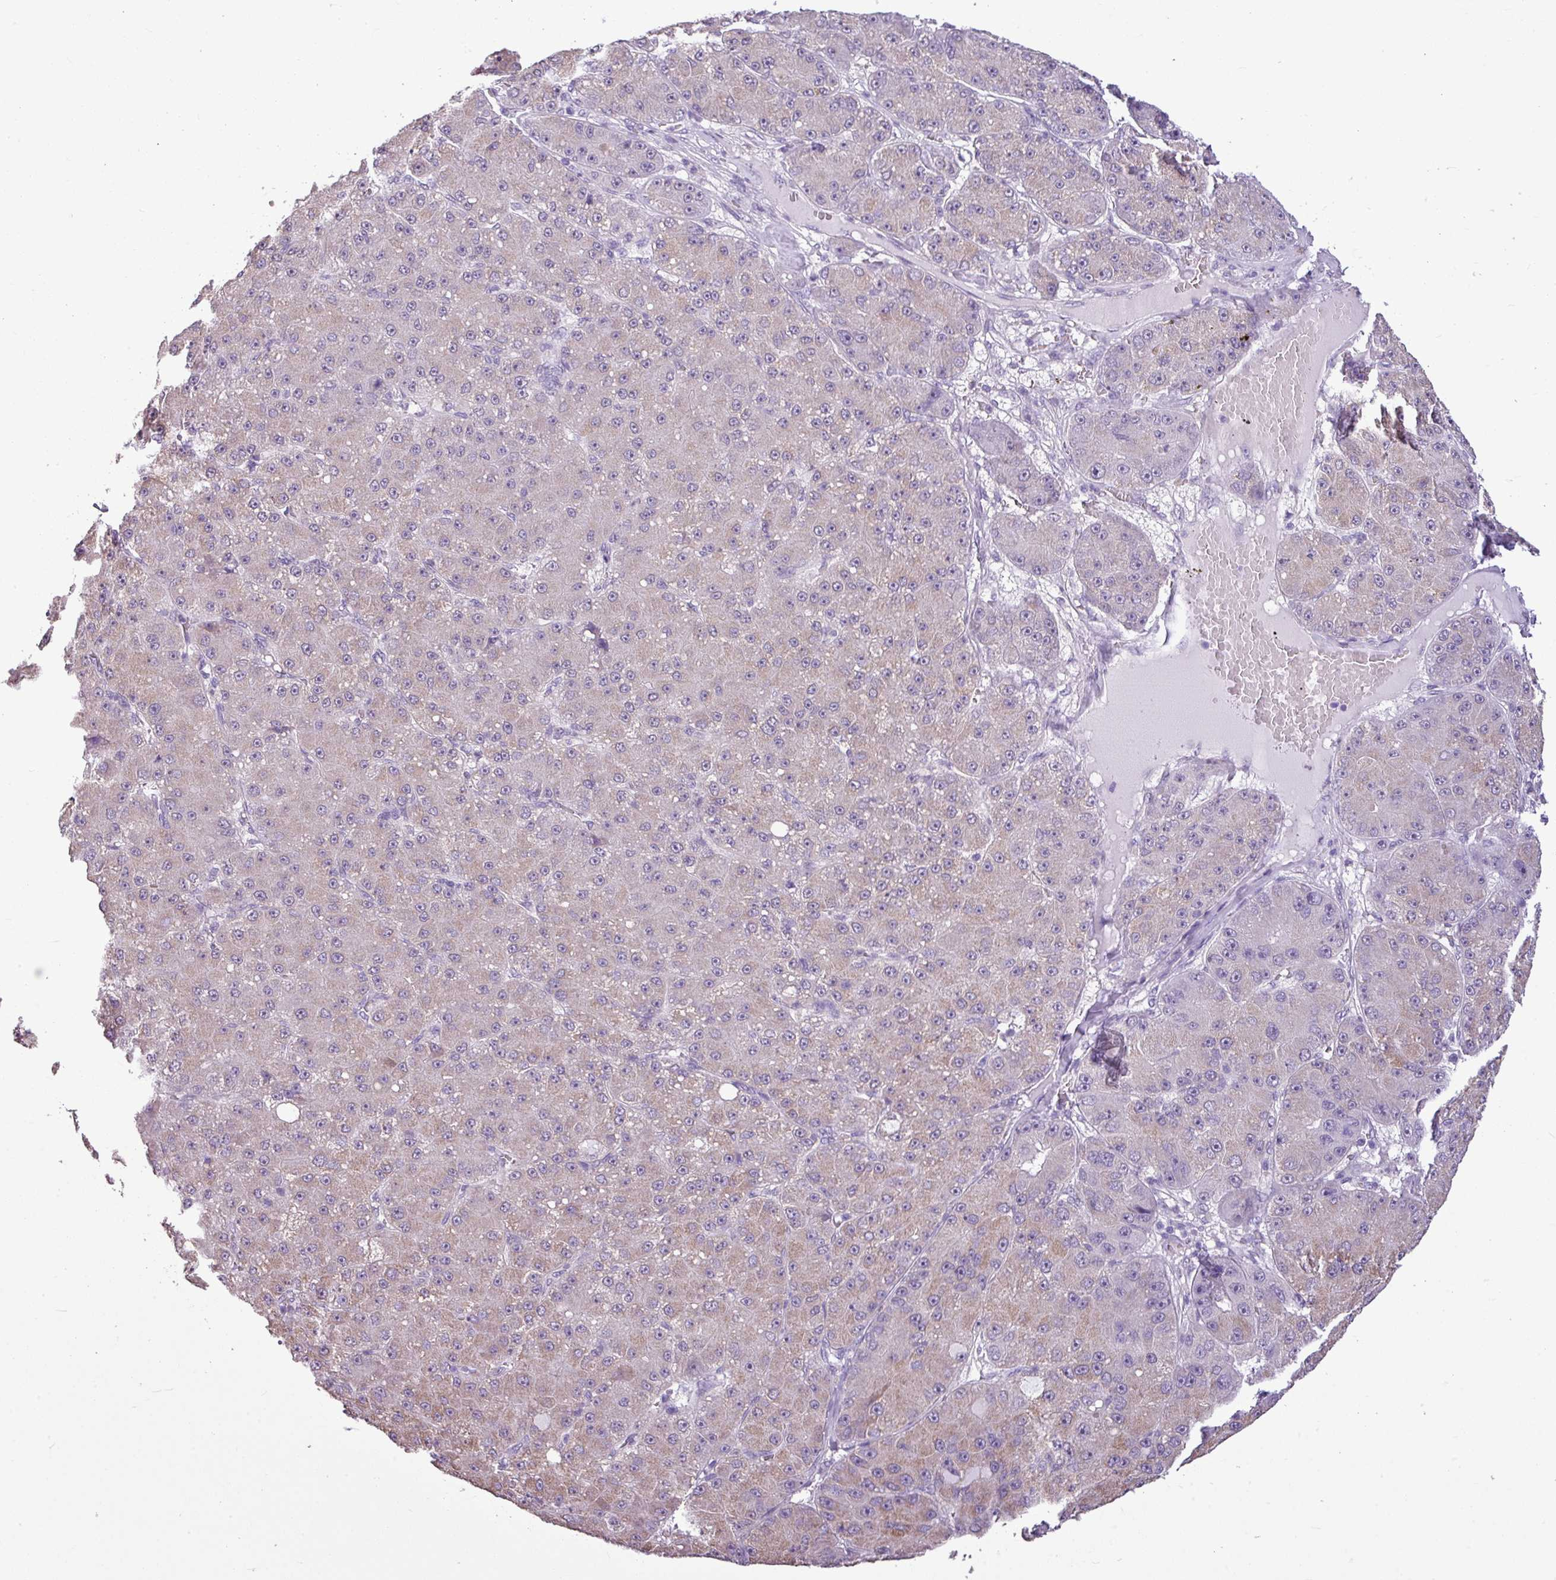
{"staining": {"intensity": "weak", "quantity": "<25%", "location": "cytoplasmic/membranous"}, "tissue": "liver cancer", "cell_type": "Tumor cells", "image_type": "cancer", "snomed": [{"axis": "morphology", "description": "Carcinoma, Hepatocellular, NOS"}, {"axis": "topography", "description": "Liver"}], "caption": "IHC photomicrograph of neoplastic tissue: hepatocellular carcinoma (liver) stained with DAB shows no significant protein positivity in tumor cells.", "gene": "ALDH2", "patient": {"sex": "male", "age": 67}}